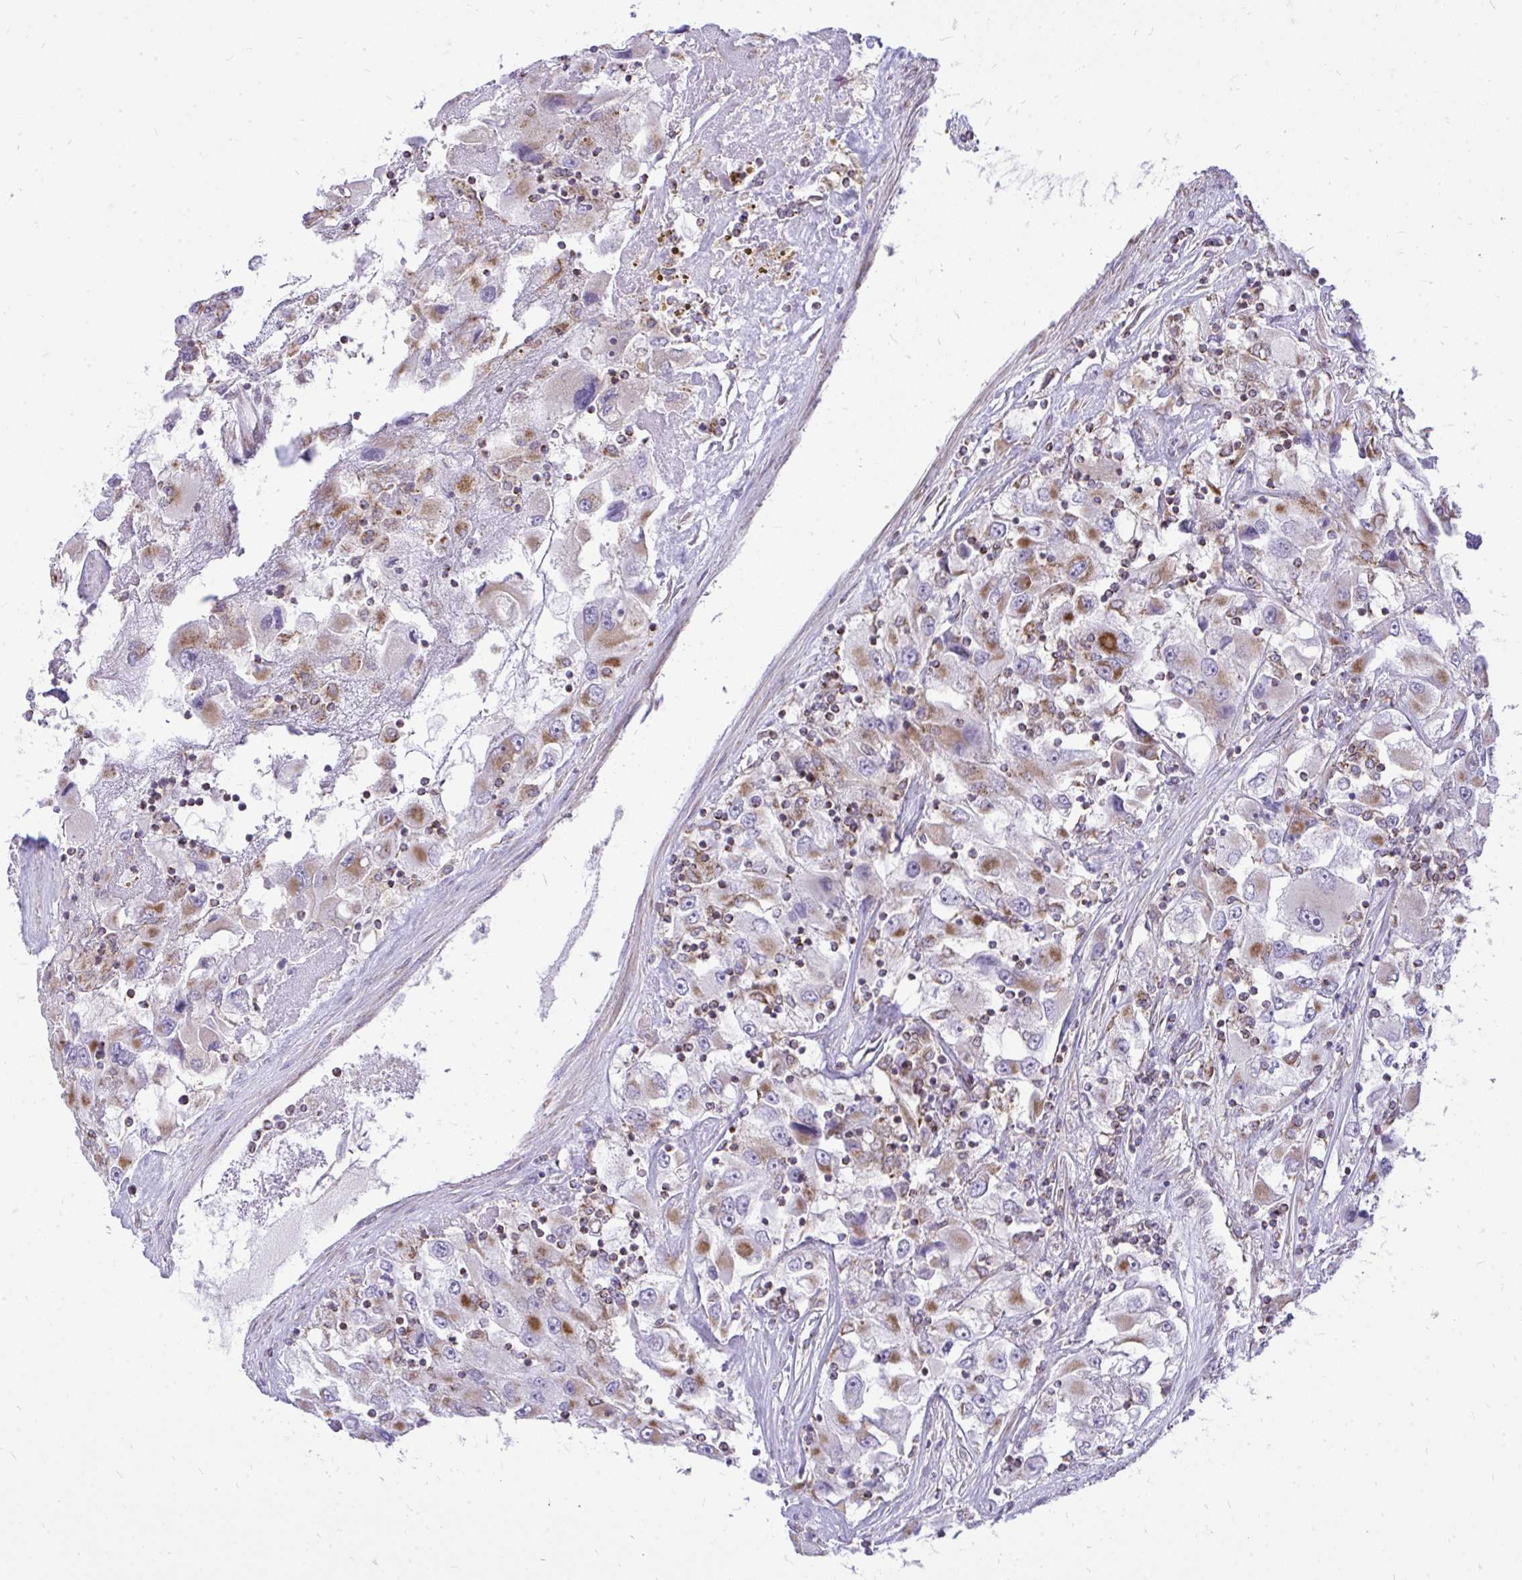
{"staining": {"intensity": "moderate", "quantity": "25%-75%", "location": "cytoplasmic/membranous"}, "tissue": "renal cancer", "cell_type": "Tumor cells", "image_type": "cancer", "snomed": [{"axis": "morphology", "description": "Adenocarcinoma, NOS"}, {"axis": "topography", "description": "Kidney"}], "caption": "Moderate cytoplasmic/membranous protein positivity is seen in approximately 25%-75% of tumor cells in adenocarcinoma (renal).", "gene": "SPTBN2", "patient": {"sex": "female", "age": 52}}